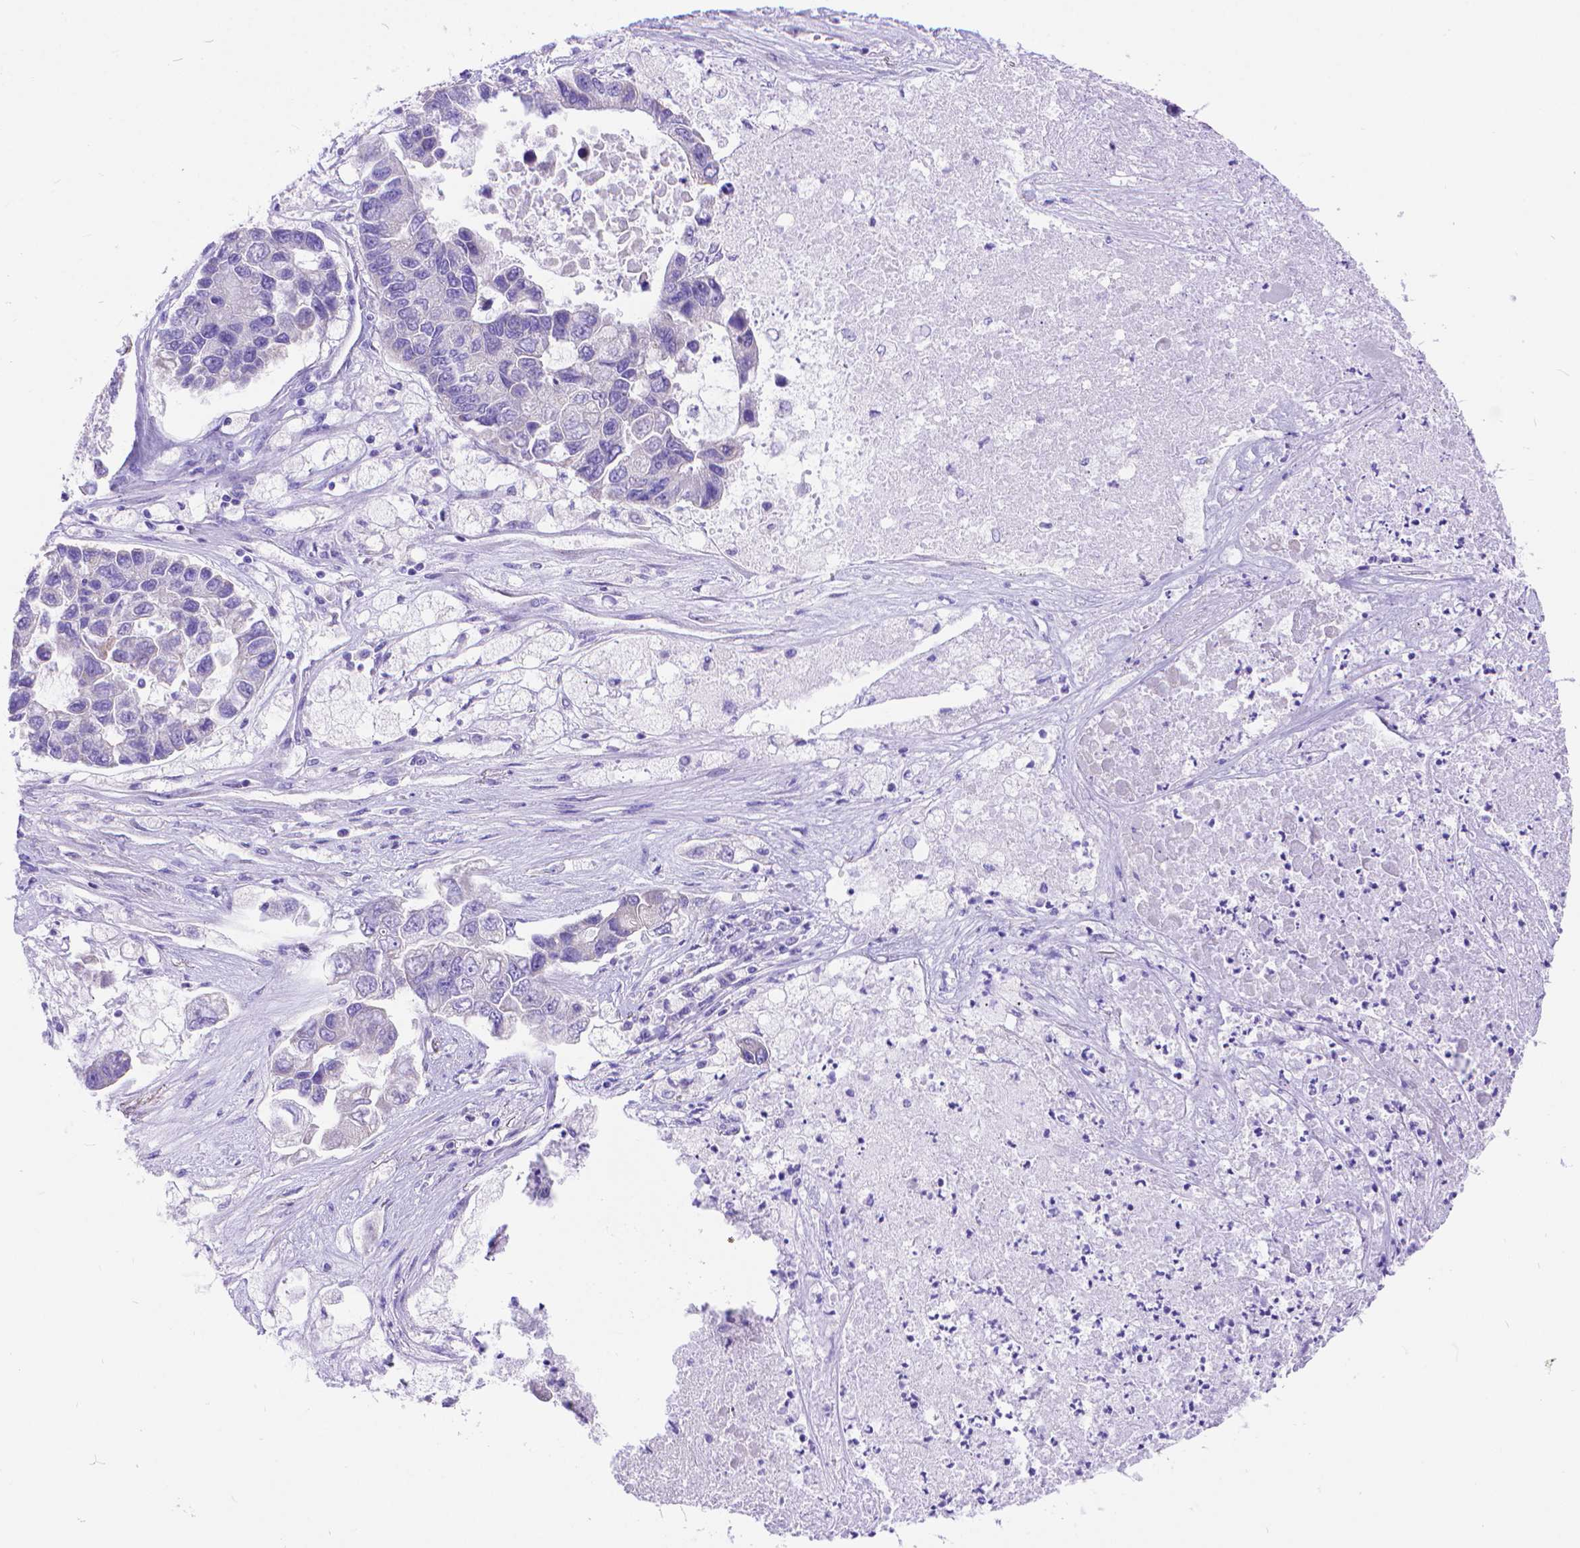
{"staining": {"intensity": "negative", "quantity": "none", "location": "none"}, "tissue": "lung cancer", "cell_type": "Tumor cells", "image_type": "cancer", "snomed": [{"axis": "morphology", "description": "Adenocarcinoma, NOS"}, {"axis": "topography", "description": "Bronchus"}, {"axis": "topography", "description": "Lung"}], "caption": "Immunohistochemistry (IHC) image of lung adenocarcinoma stained for a protein (brown), which shows no positivity in tumor cells.", "gene": "DHRS2", "patient": {"sex": "female", "age": 51}}